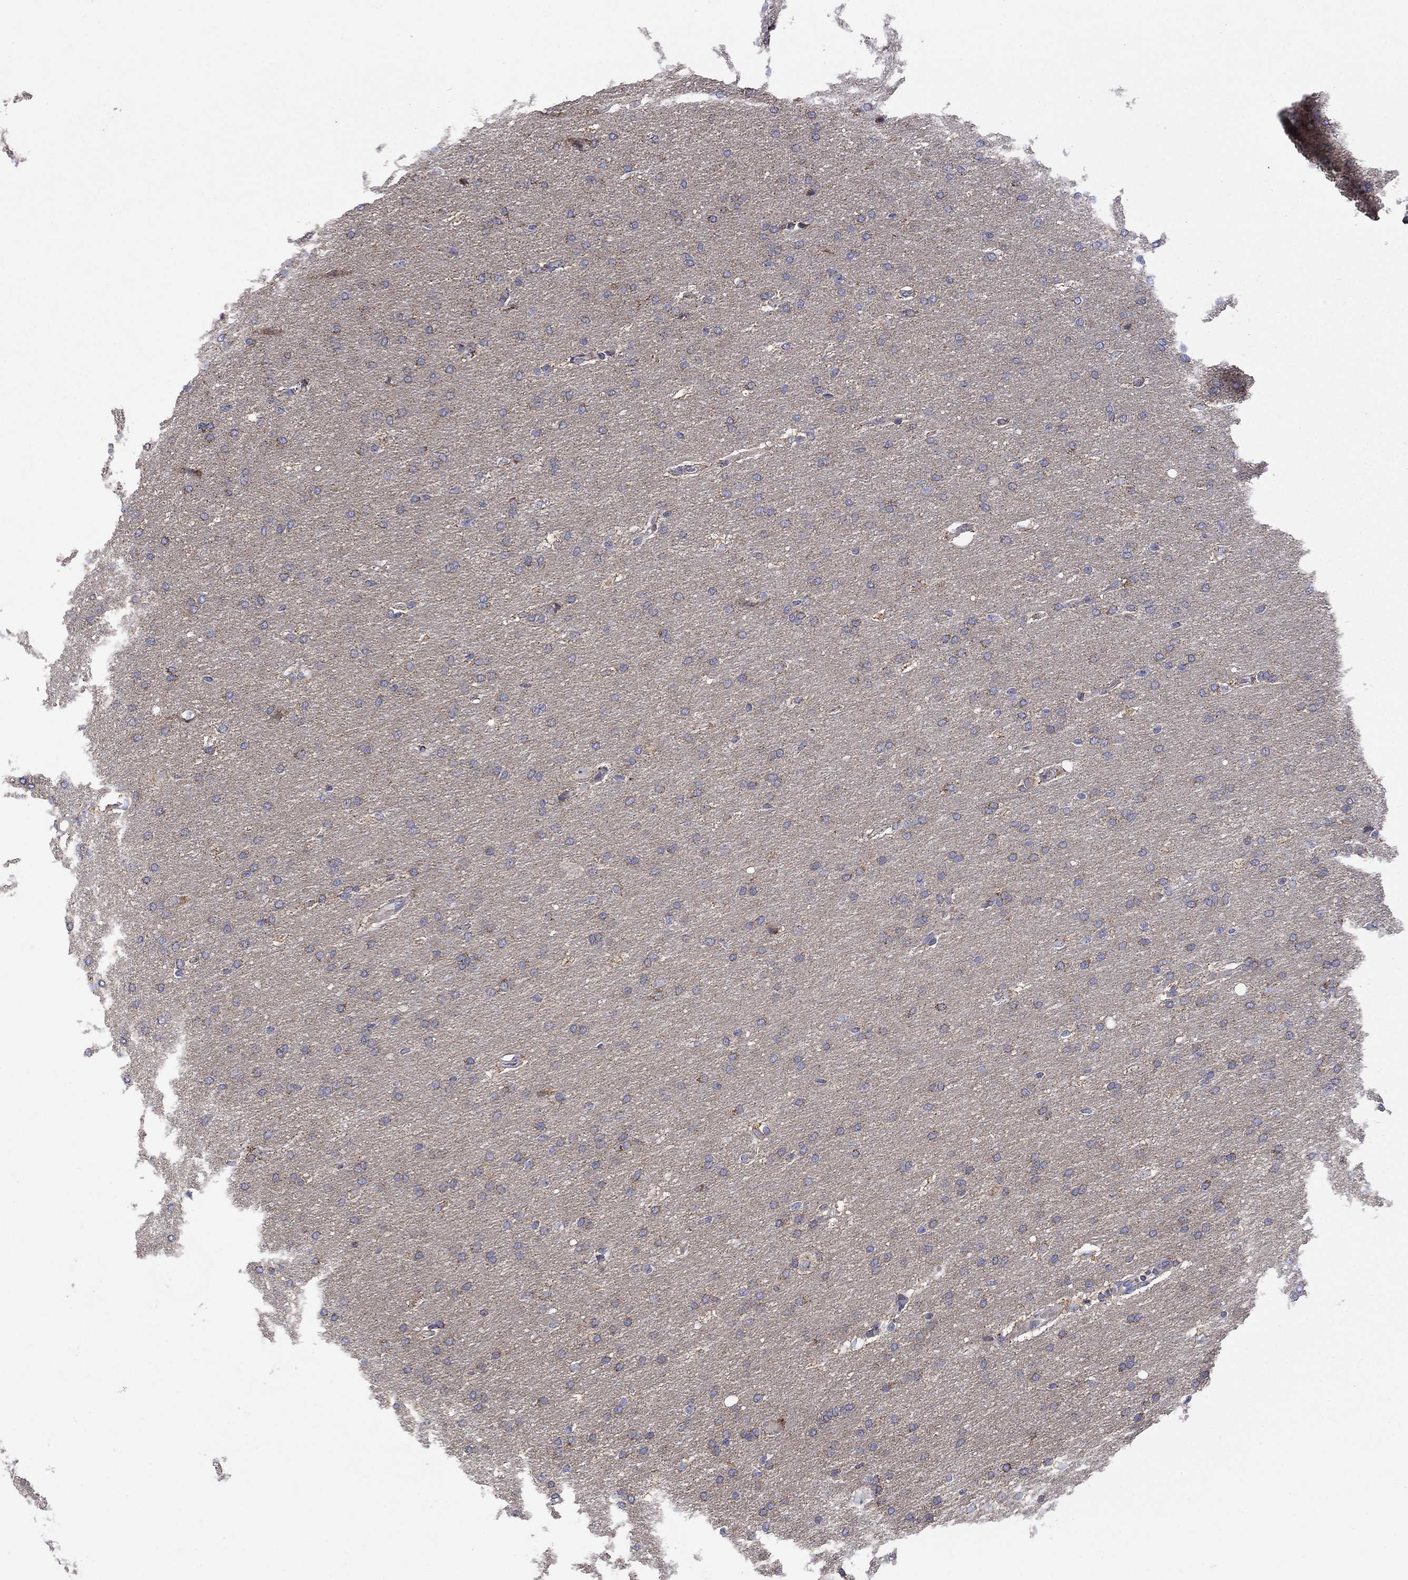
{"staining": {"intensity": "strong", "quantity": "<25%", "location": "cytoplasmic/membranous"}, "tissue": "glioma", "cell_type": "Tumor cells", "image_type": "cancer", "snomed": [{"axis": "morphology", "description": "Glioma, malignant, Low grade"}, {"axis": "topography", "description": "Brain"}], "caption": "Tumor cells reveal medium levels of strong cytoplasmic/membranous staining in approximately <25% of cells in human malignant low-grade glioma. (DAB IHC, brown staining for protein, blue staining for nuclei).", "gene": "HPS5", "patient": {"sex": "female", "age": 37}}